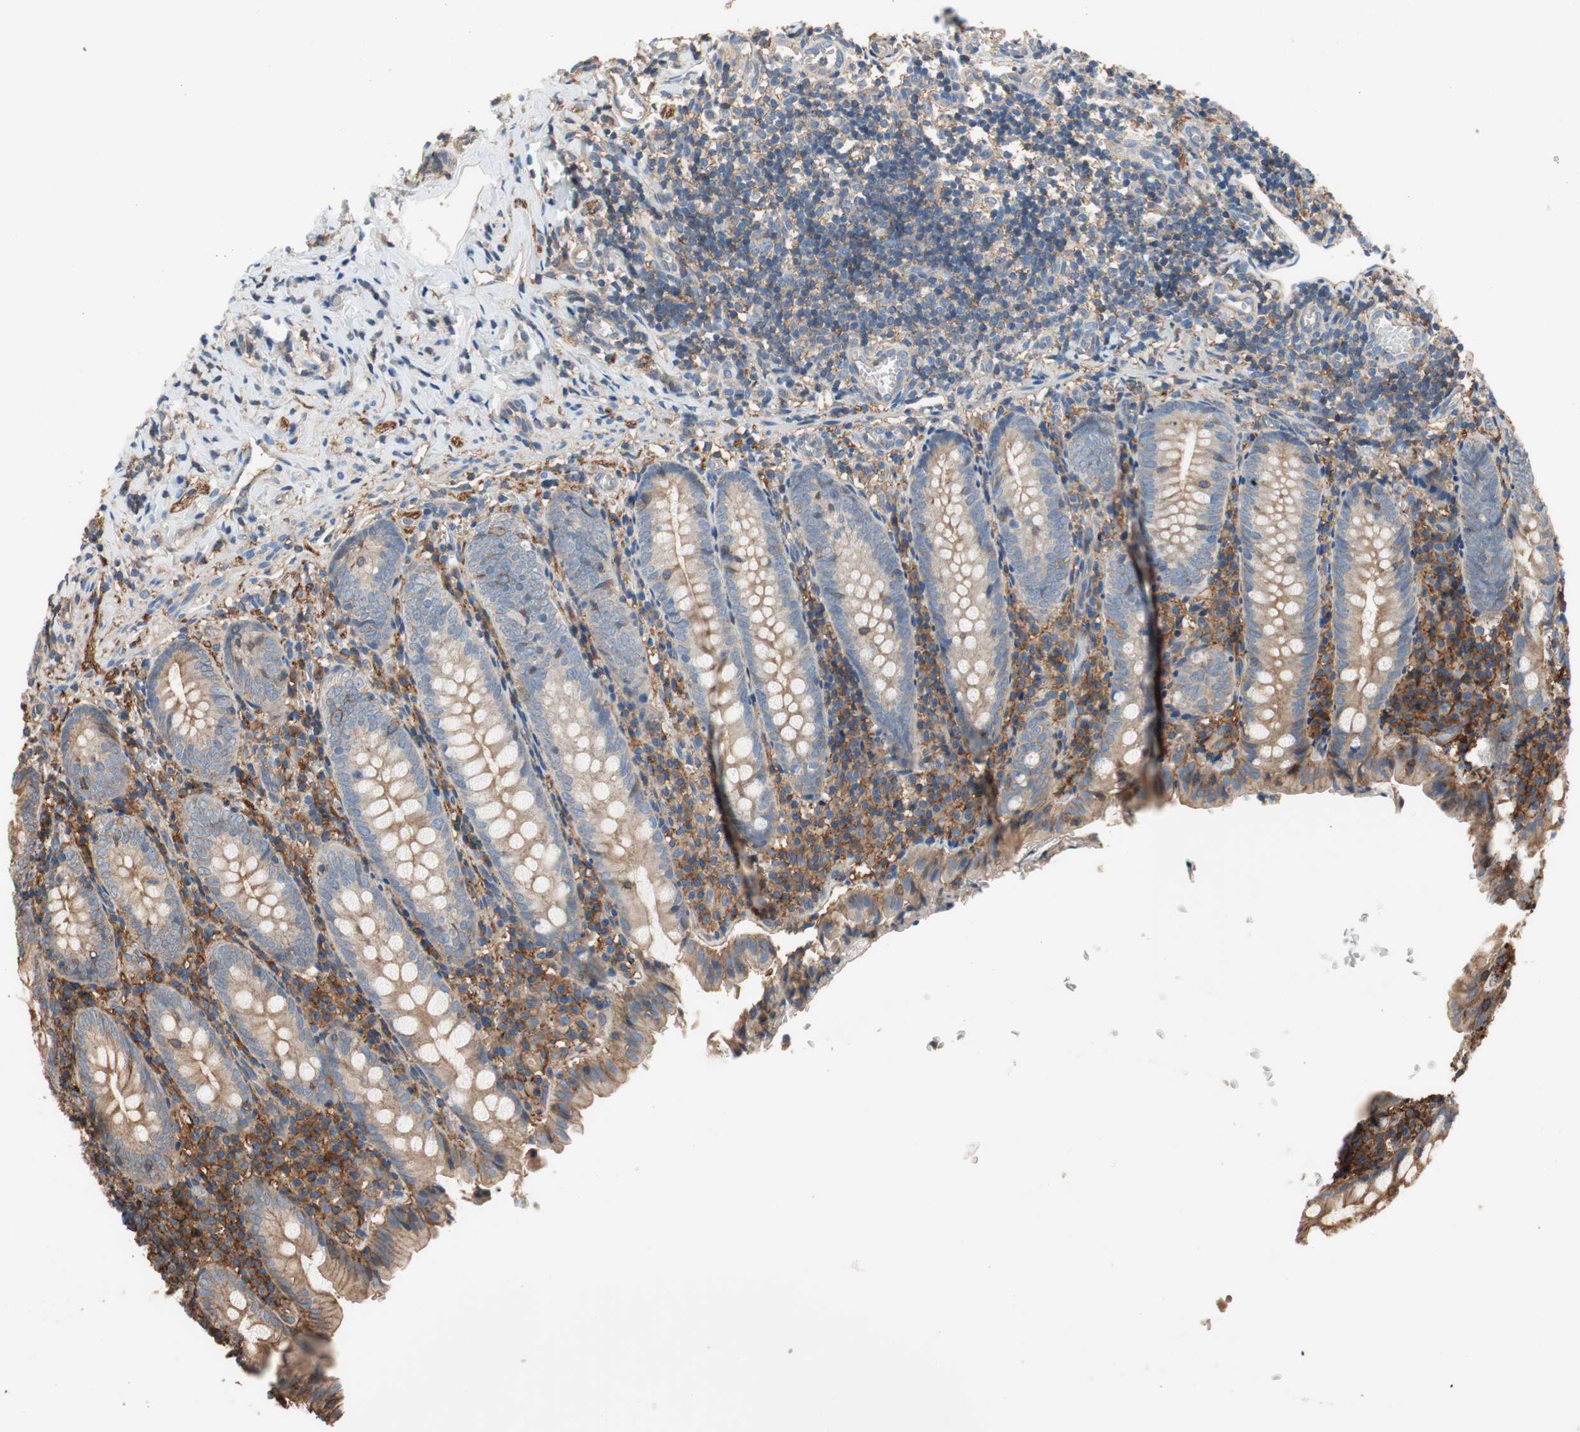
{"staining": {"intensity": "weak", "quantity": ">75%", "location": "cytoplasmic/membranous"}, "tissue": "appendix", "cell_type": "Glandular cells", "image_type": "normal", "snomed": [{"axis": "morphology", "description": "Normal tissue, NOS"}, {"axis": "topography", "description": "Appendix"}], "caption": "Immunohistochemistry (DAB (3,3'-diaminobenzidine)) staining of unremarkable human appendix reveals weak cytoplasmic/membranous protein expression in approximately >75% of glandular cells. Ihc stains the protein of interest in brown and the nuclei are stained blue.", "gene": "IL1RL1", "patient": {"sex": "female", "age": 10}}